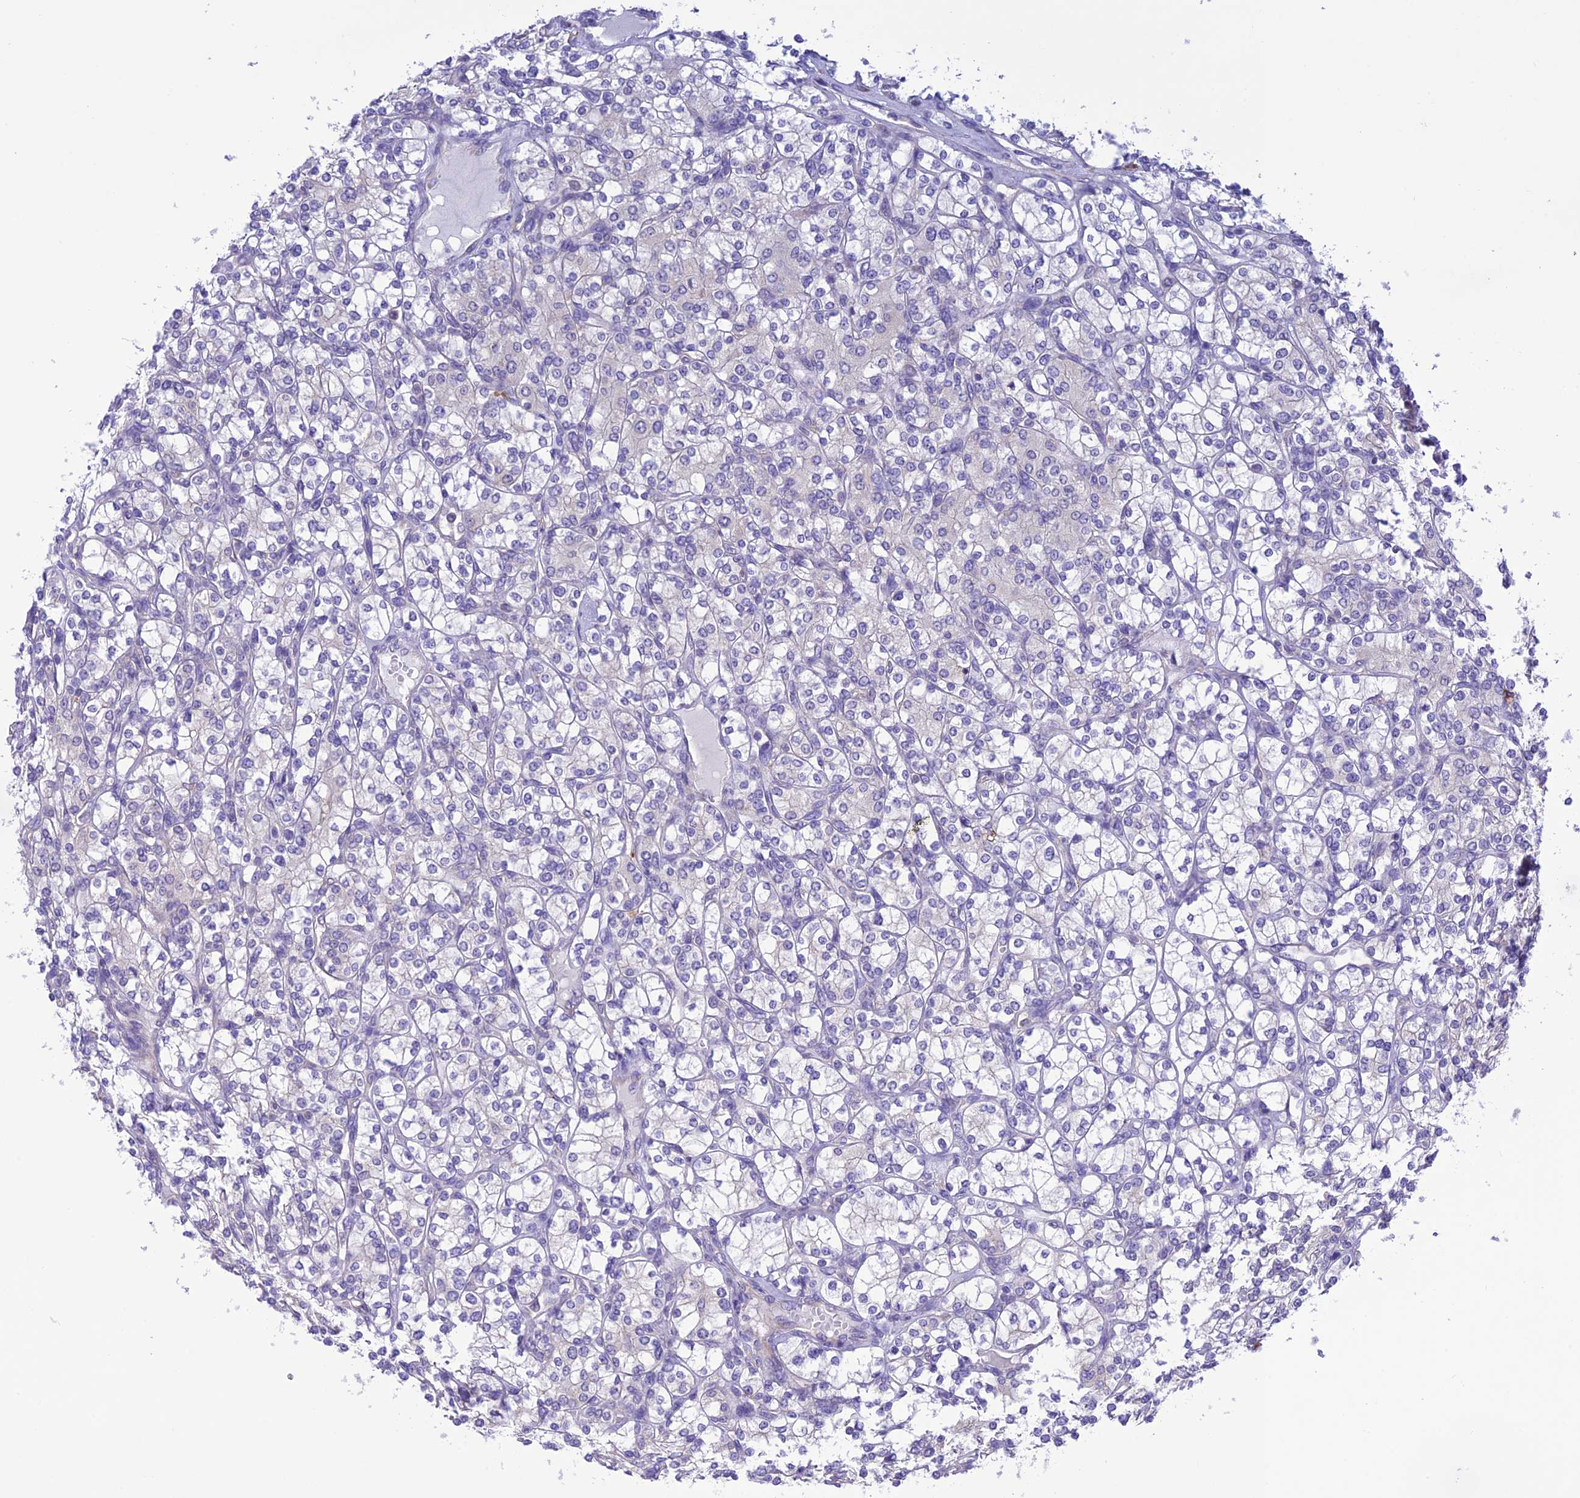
{"staining": {"intensity": "negative", "quantity": "none", "location": "none"}, "tissue": "renal cancer", "cell_type": "Tumor cells", "image_type": "cancer", "snomed": [{"axis": "morphology", "description": "Adenocarcinoma, NOS"}, {"axis": "topography", "description": "Kidney"}], "caption": "Immunohistochemical staining of renal cancer exhibits no significant positivity in tumor cells. (DAB (3,3'-diaminobenzidine) immunohistochemistry with hematoxylin counter stain).", "gene": "RNF126", "patient": {"sex": "male", "age": 77}}